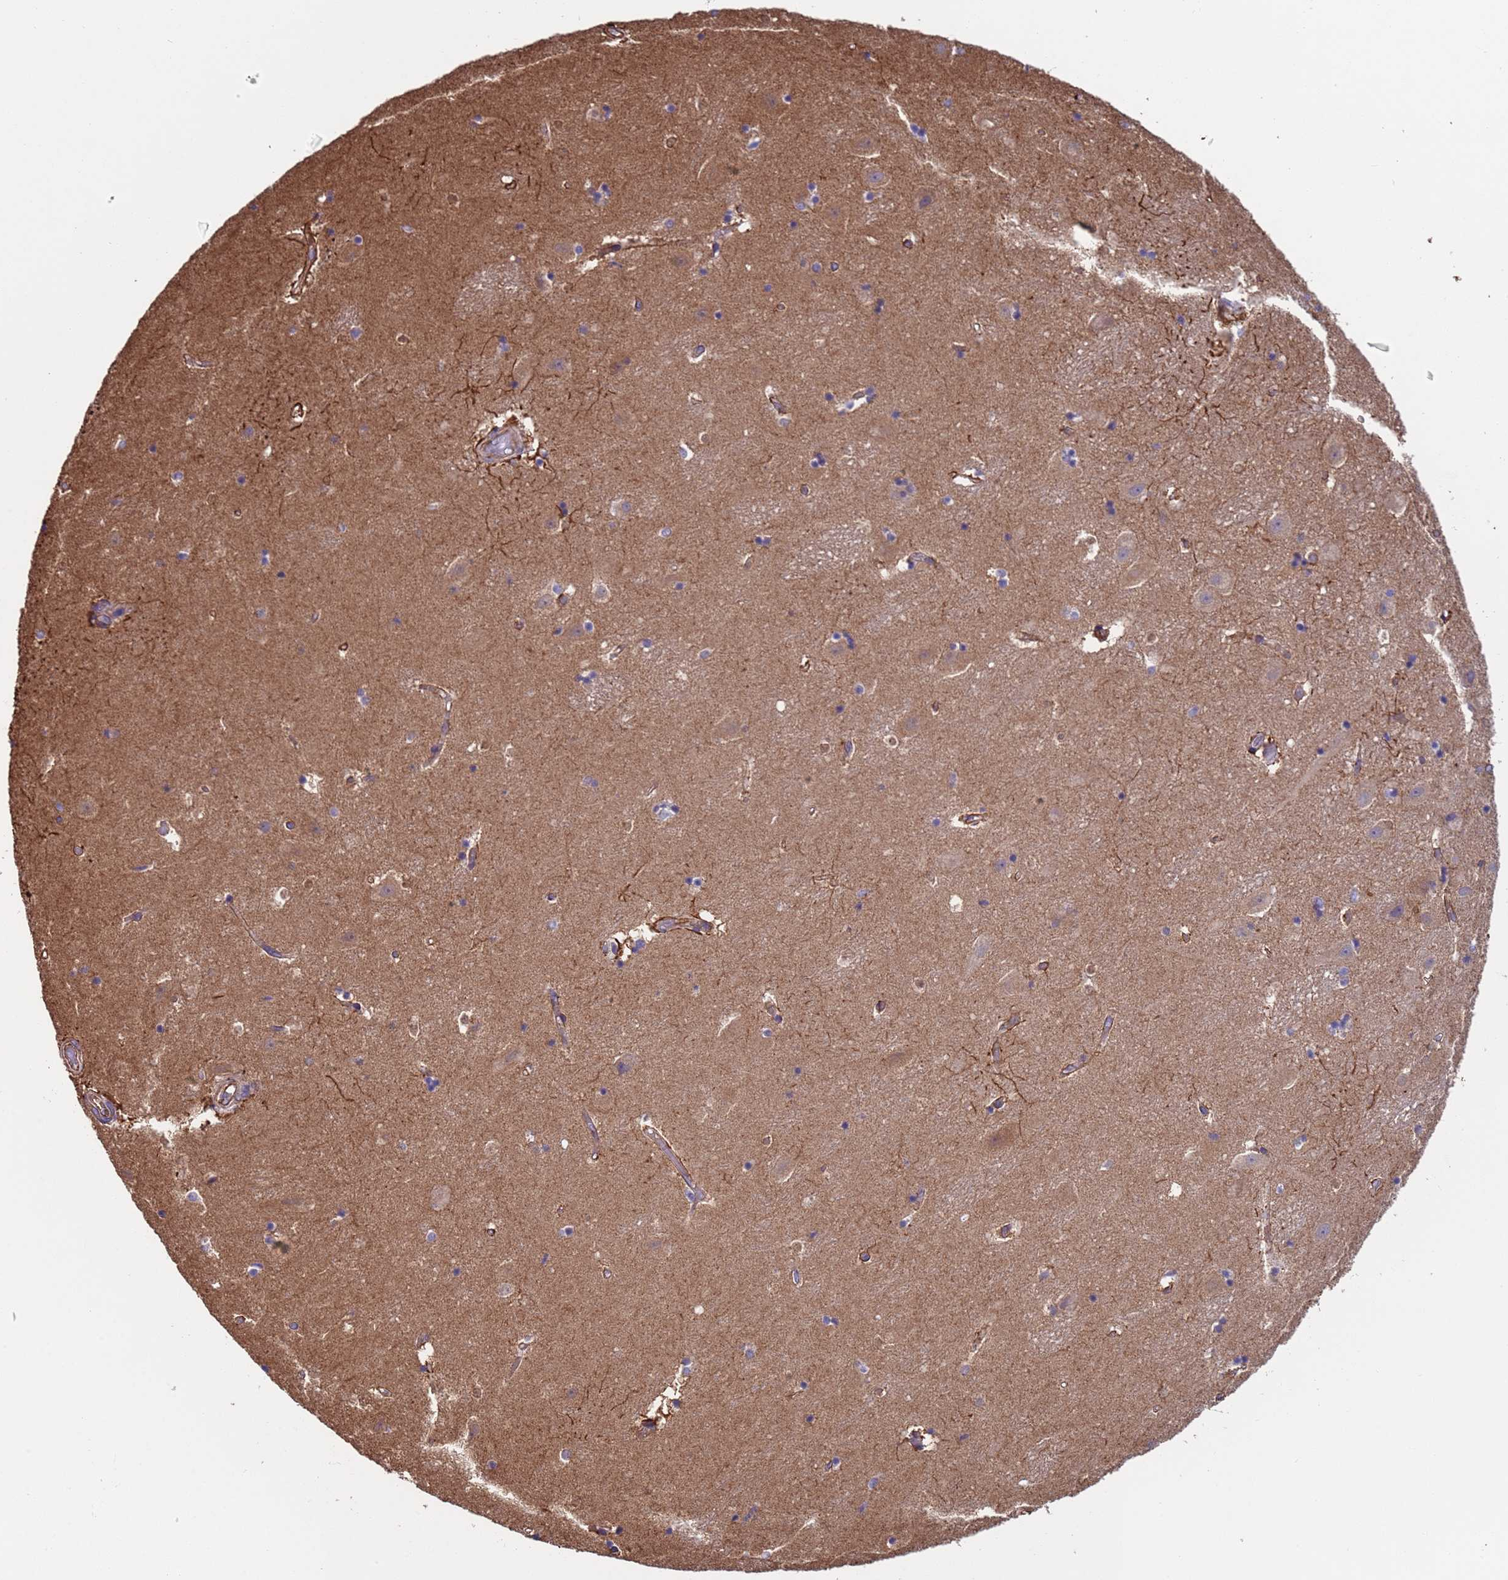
{"staining": {"intensity": "strong", "quantity": "<25%", "location": "cytoplasmic/membranous"}, "tissue": "hippocampus", "cell_type": "Glial cells", "image_type": "normal", "snomed": [{"axis": "morphology", "description": "Normal tissue, NOS"}, {"axis": "topography", "description": "Hippocampus"}], "caption": "A high-resolution photomicrograph shows immunohistochemistry (IHC) staining of normal hippocampus, which shows strong cytoplasmic/membranous expression in about <25% of glial cells. Using DAB (3,3'-diaminobenzidine) (brown) and hematoxylin (blue) stains, captured at high magnification using brightfield microscopy.", "gene": "NUDT12", "patient": {"sex": "female", "age": 52}}